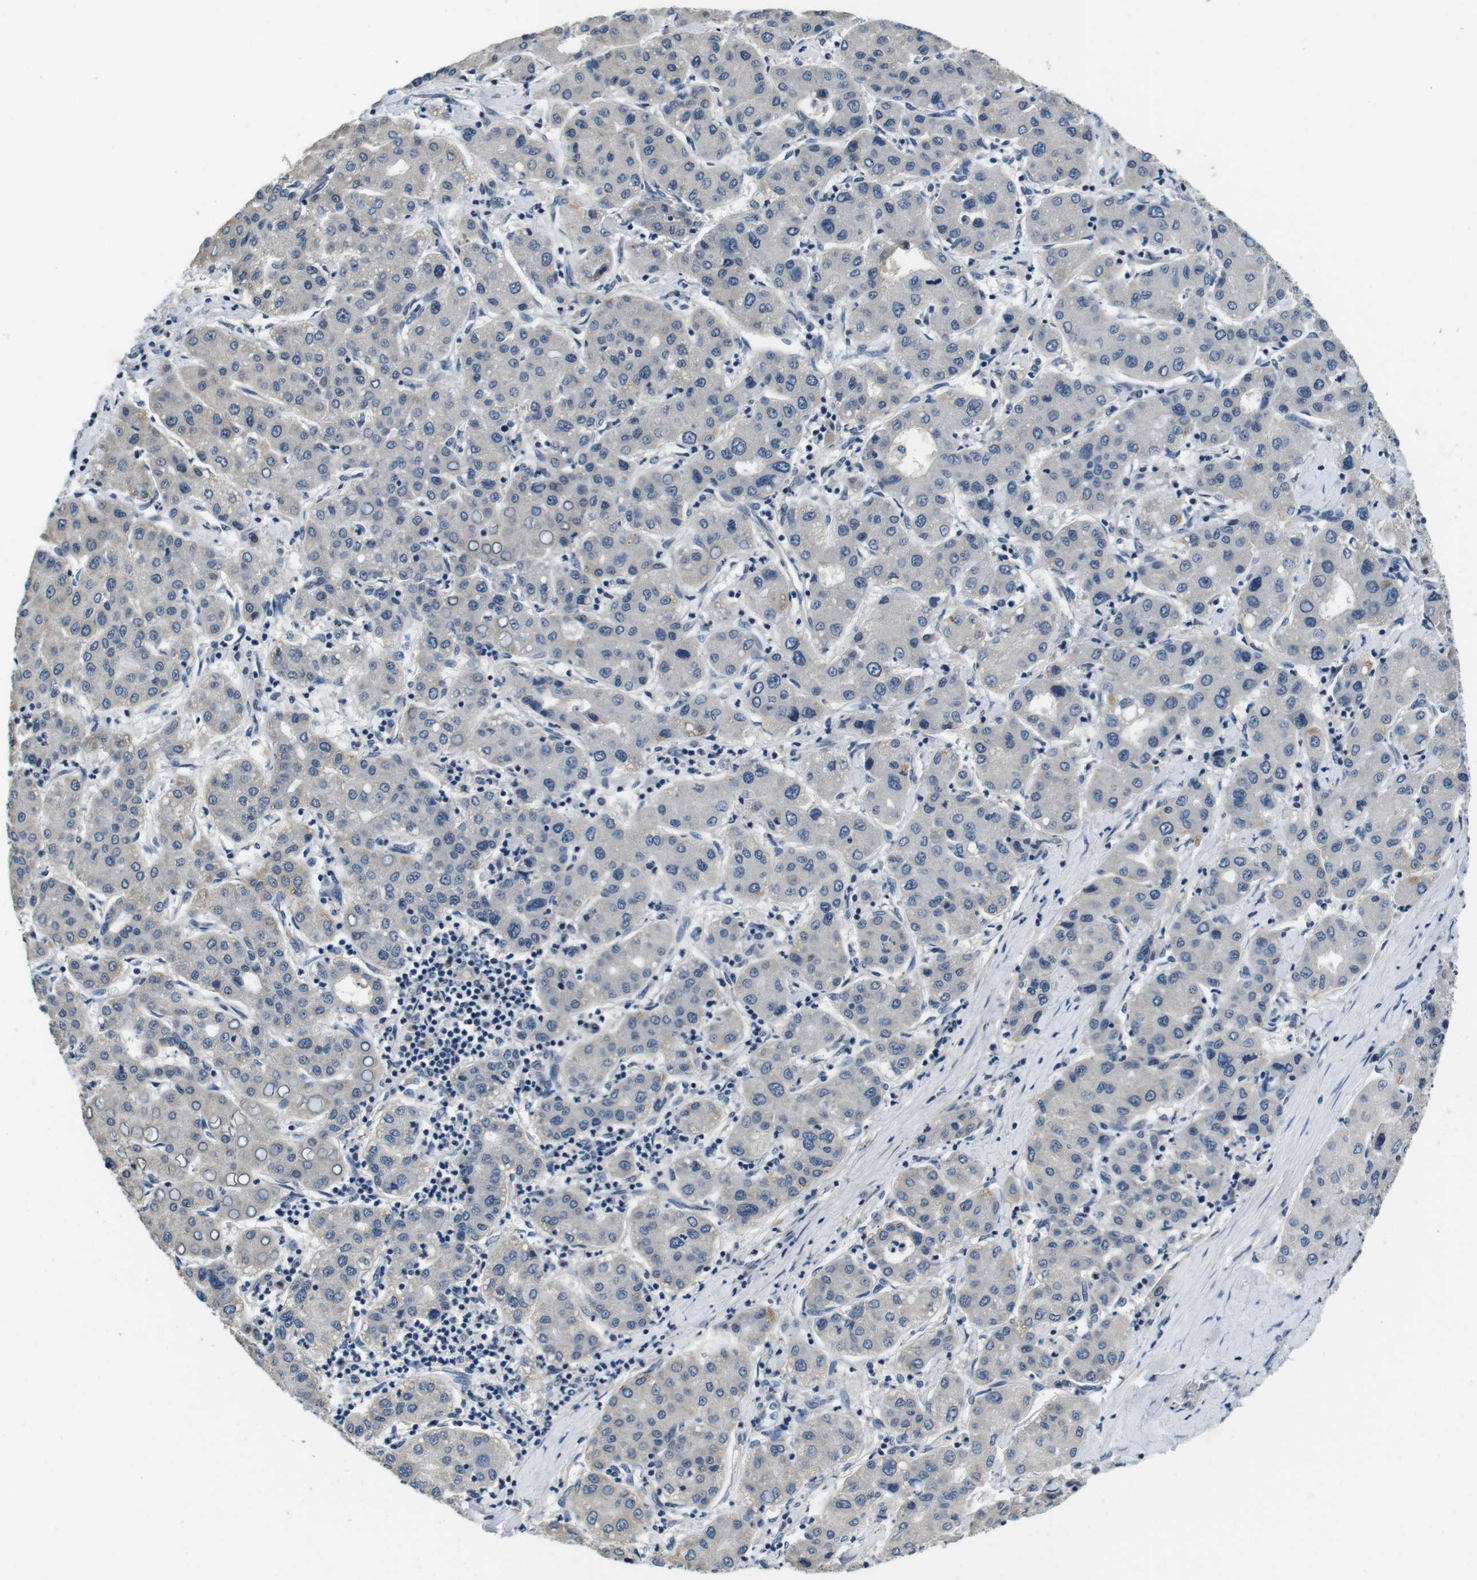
{"staining": {"intensity": "negative", "quantity": "none", "location": "none"}, "tissue": "liver cancer", "cell_type": "Tumor cells", "image_type": "cancer", "snomed": [{"axis": "morphology", "description": "Carcinoma, Hepatocellular, NOS"}, {"axis": "topography", "description": "Liver"}], "caption": "Tumor cells are negative for brown protein staining in hepatocellular carcinoma (liver). (DAB immunohistochemistry with hematoxylin counter stain).", "gene": "DTNA", "patient": {"sex": "male", "age": 65}}